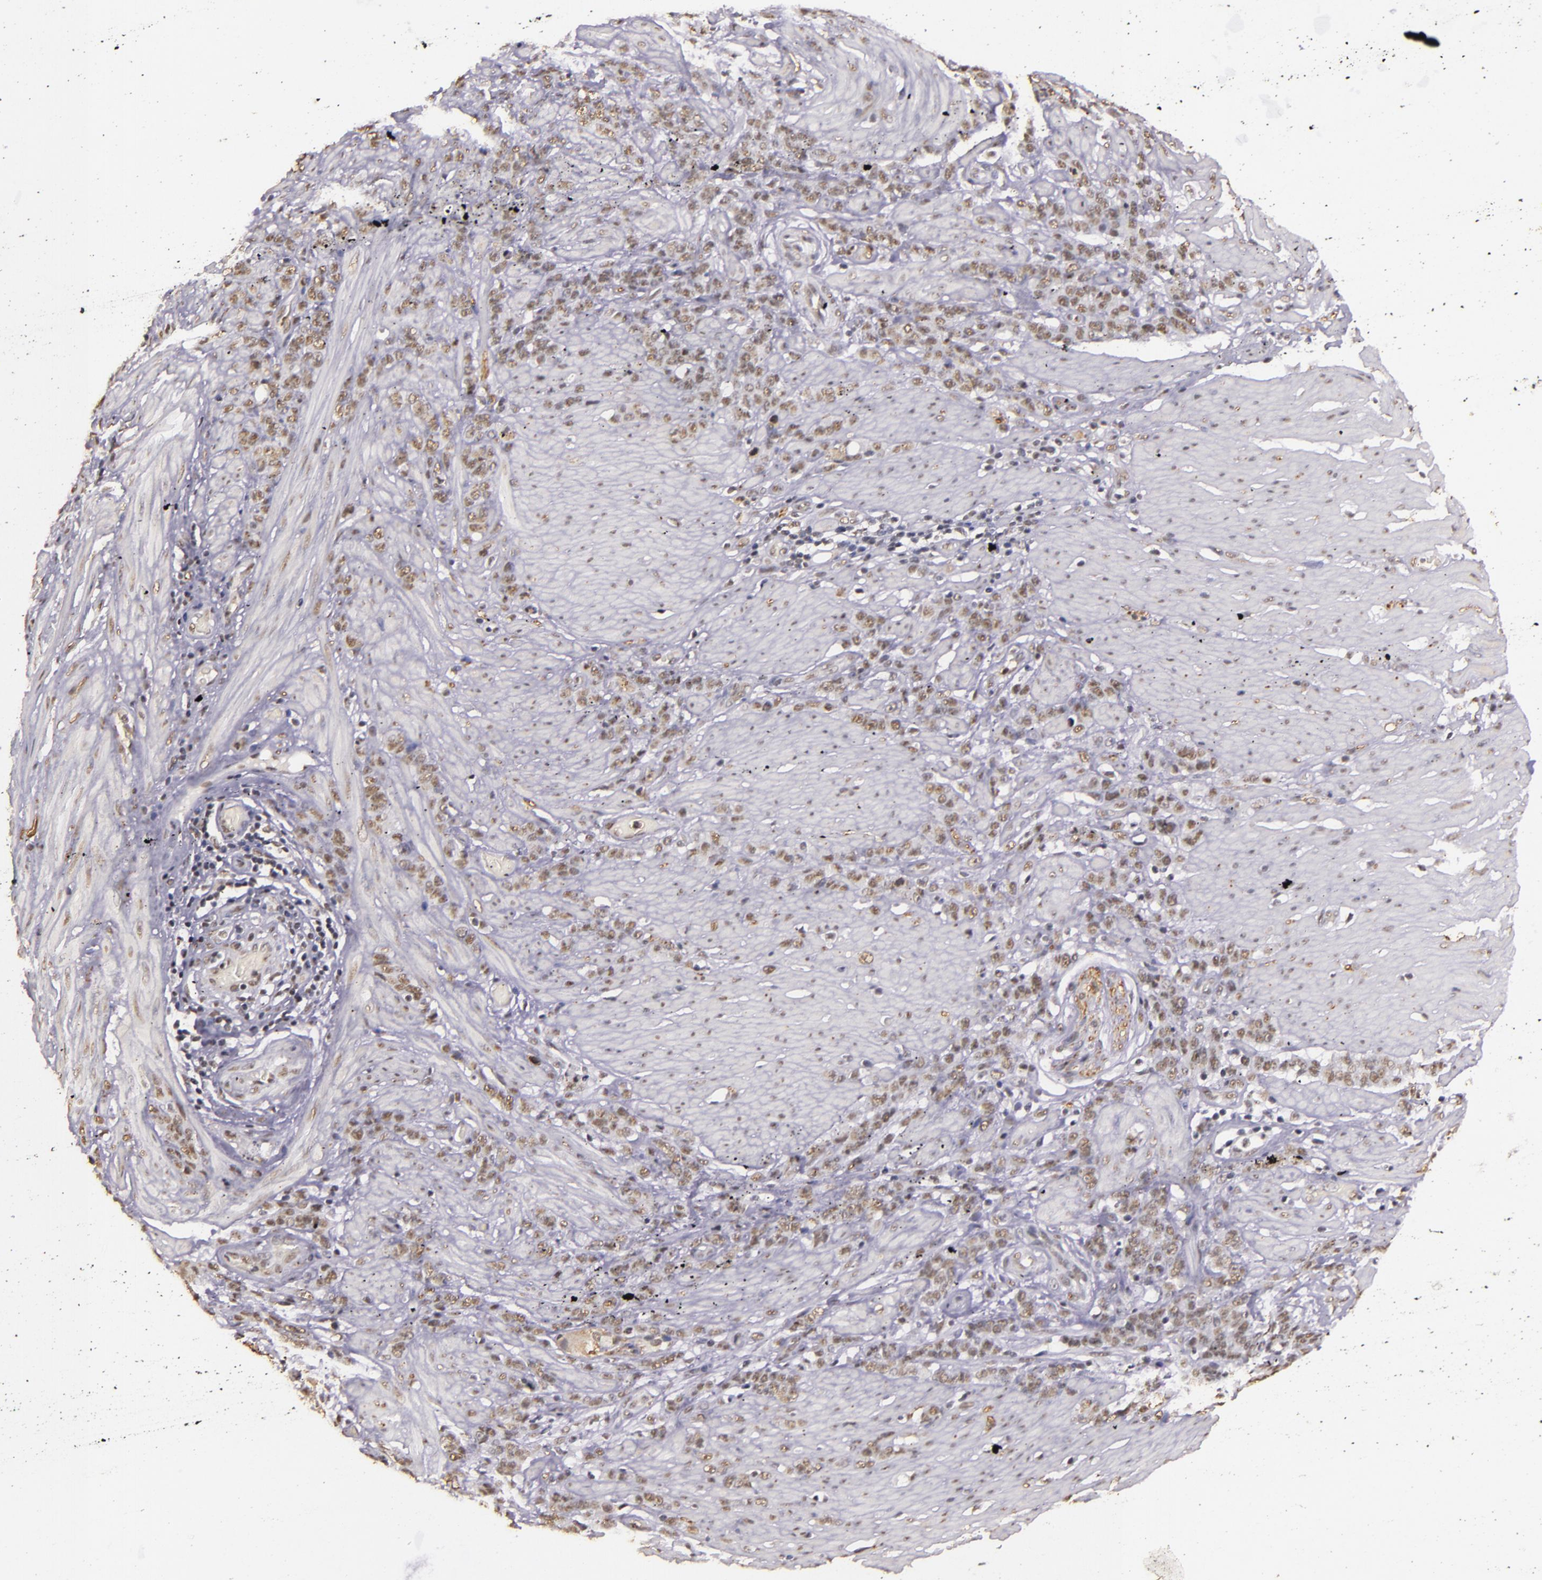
{"staining": {"intensity": "weak", "quantity": ">75%", "location": "nuclear"}, "tissue": "stomach cancer", "cell_type": "Tumor cells", "image_type": "cancer", "snomed": [{"axis": "morphology", "description": "Adenocarcinoma, NOS"}, {"axis": "topography", "description": "Stomach, lower"}], "caption": "This photomicrograph reveals stomach cancer (adenocarcinoma) stained with immunohistochemistry to label a protein in brown. The nuclear of tumor cells show weak positivity for the protein. Nuclei are counter-stained blue.", "gene": "CBX3", "patient": {"sex": "male", "age": 88}}